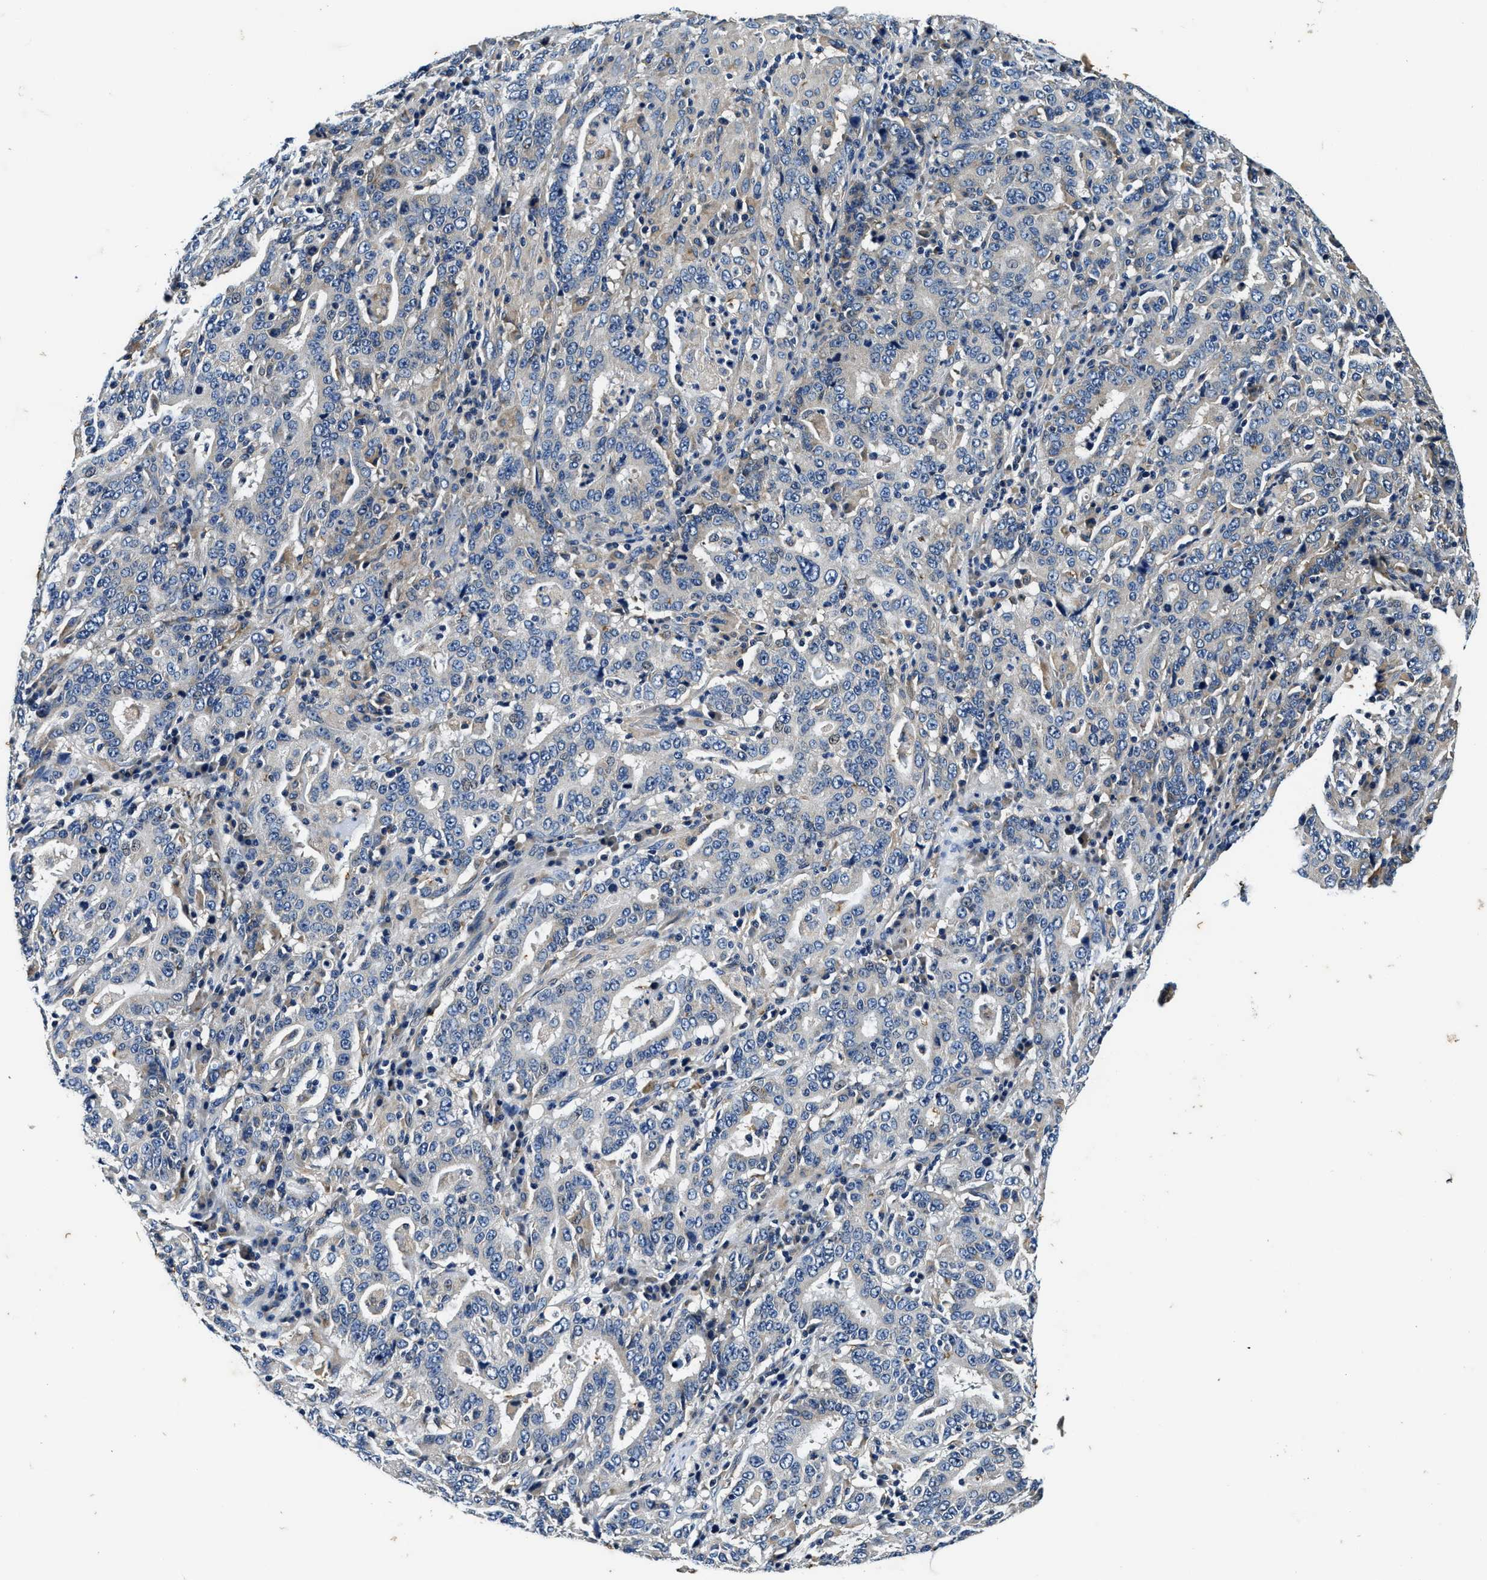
{"staining": {"intensity": "negative", "quantity": "none", "location": "none"}, "tissue": "stomach cancer", "cell_type": "Tumor cells", "image_type": "cancer", "snomed": [{"axis": "morphology", "description": "Normal tissue, NOS"}, {"axis": "morphology", "description": "Adenocarcinoma, NOS"}, {"axis": "topography", "description": "Stomach, upper"}, {"axis": "topography", "description": "Stomach"}], "caption": "The immunohistochemistry (IHC) histopathology image has no significant staining in tumor cells of adenocarcinoma (stomach) tissue.", "gene": "PI4KB", "patient": {"sex": "male", "age": 59}}